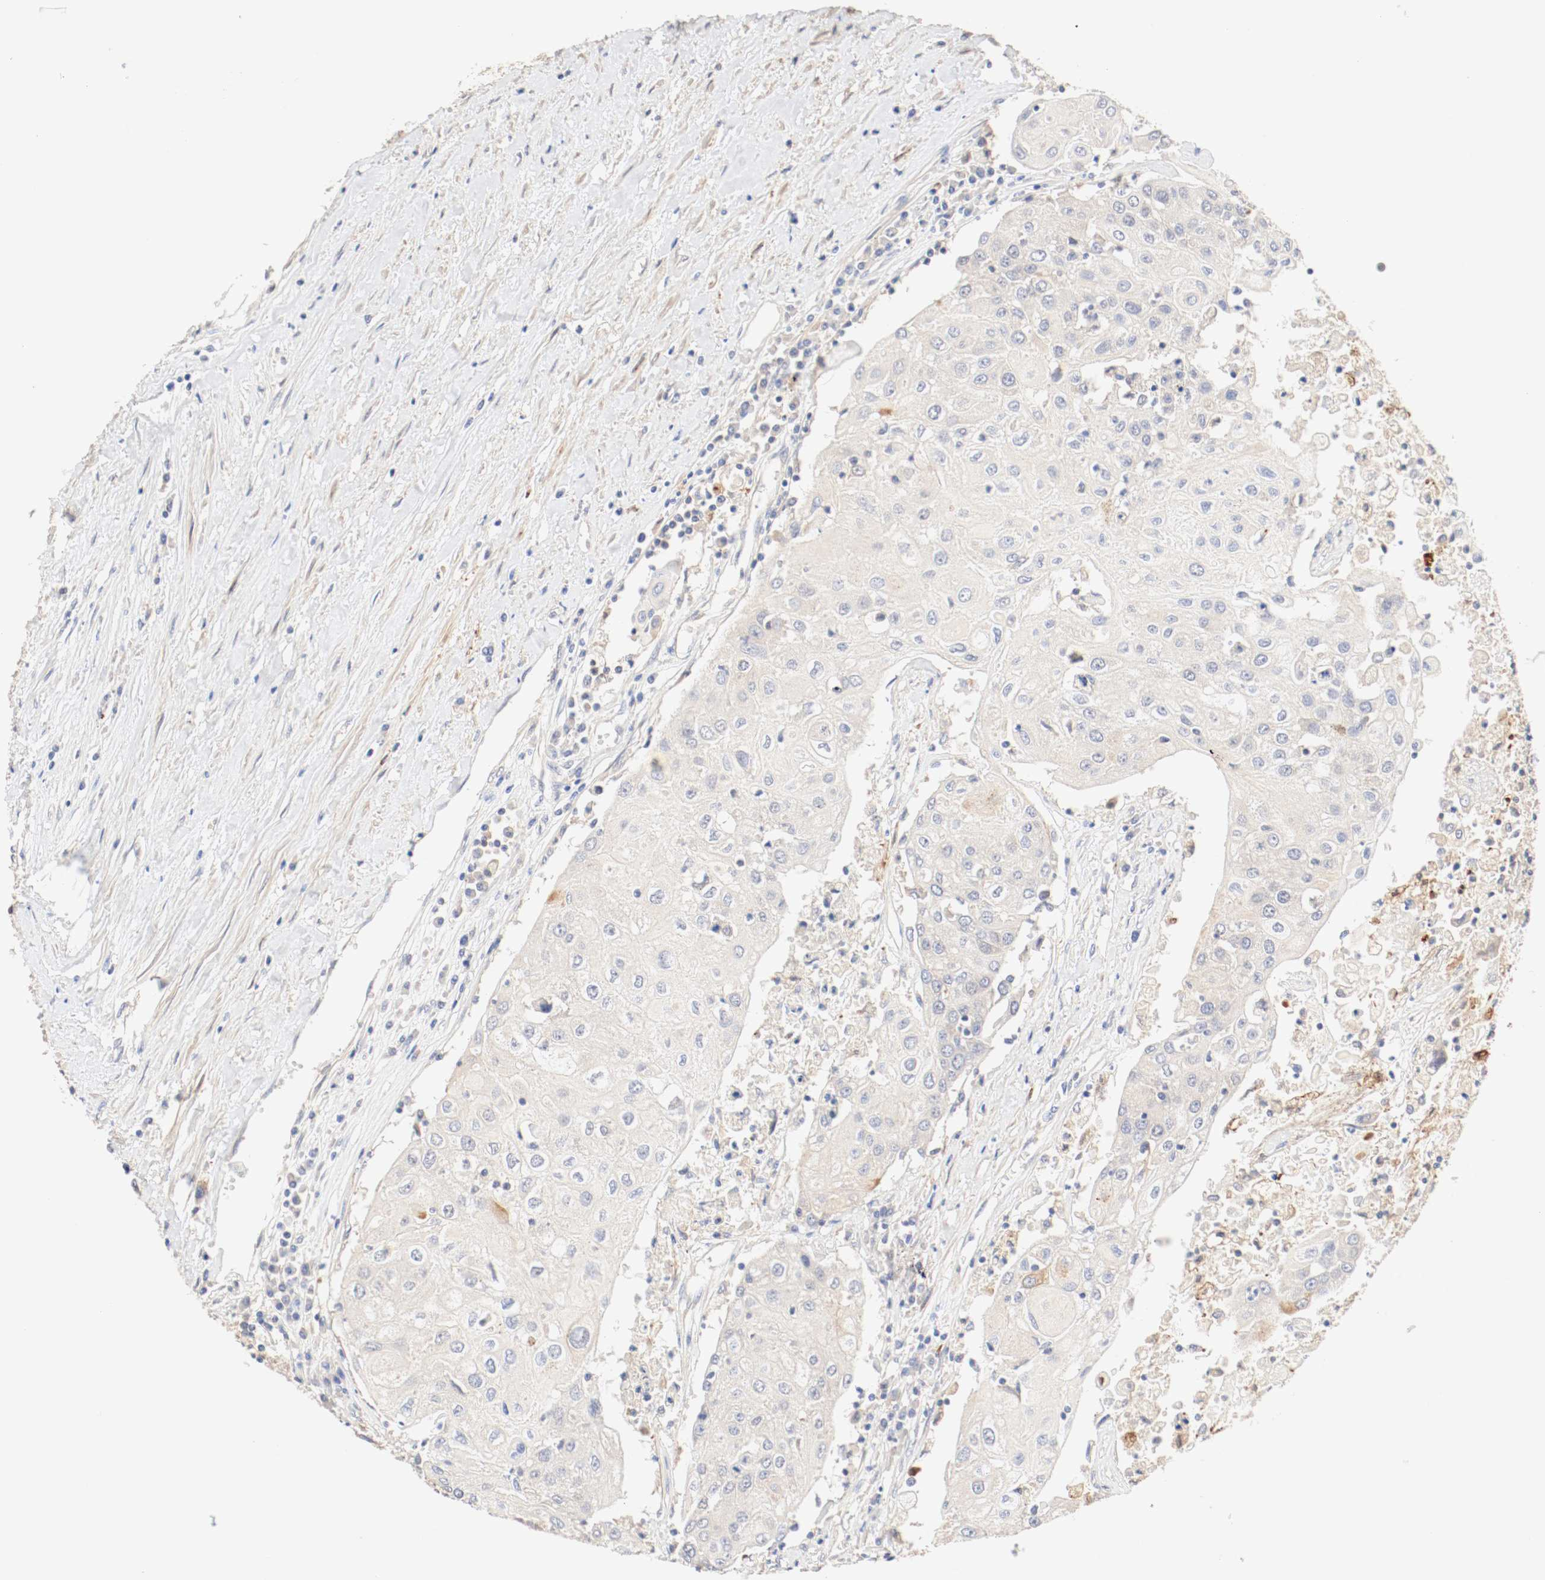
{"staining": {"intensity": "weak", "quantity": "25%-75%", "location": "cytoplasmic/membranous"}, "tissue": "urothelial cancer", "cell_type": "Tumor cells", "image_type": "cancer", "snomed": [{"axis": "morphology", "description": "Urothelial carcinoma, High grade"}, {"axis": "topography", "description": "Urinary bladder"}], "caption": "Protein analysis of urothelial cancer tissue exhibits weak cytoplasmic/membranous positivity in about 25%-75% of tumor cells.", "gene": "GIT1", "patient": {"sex": "female", "age": 85}}